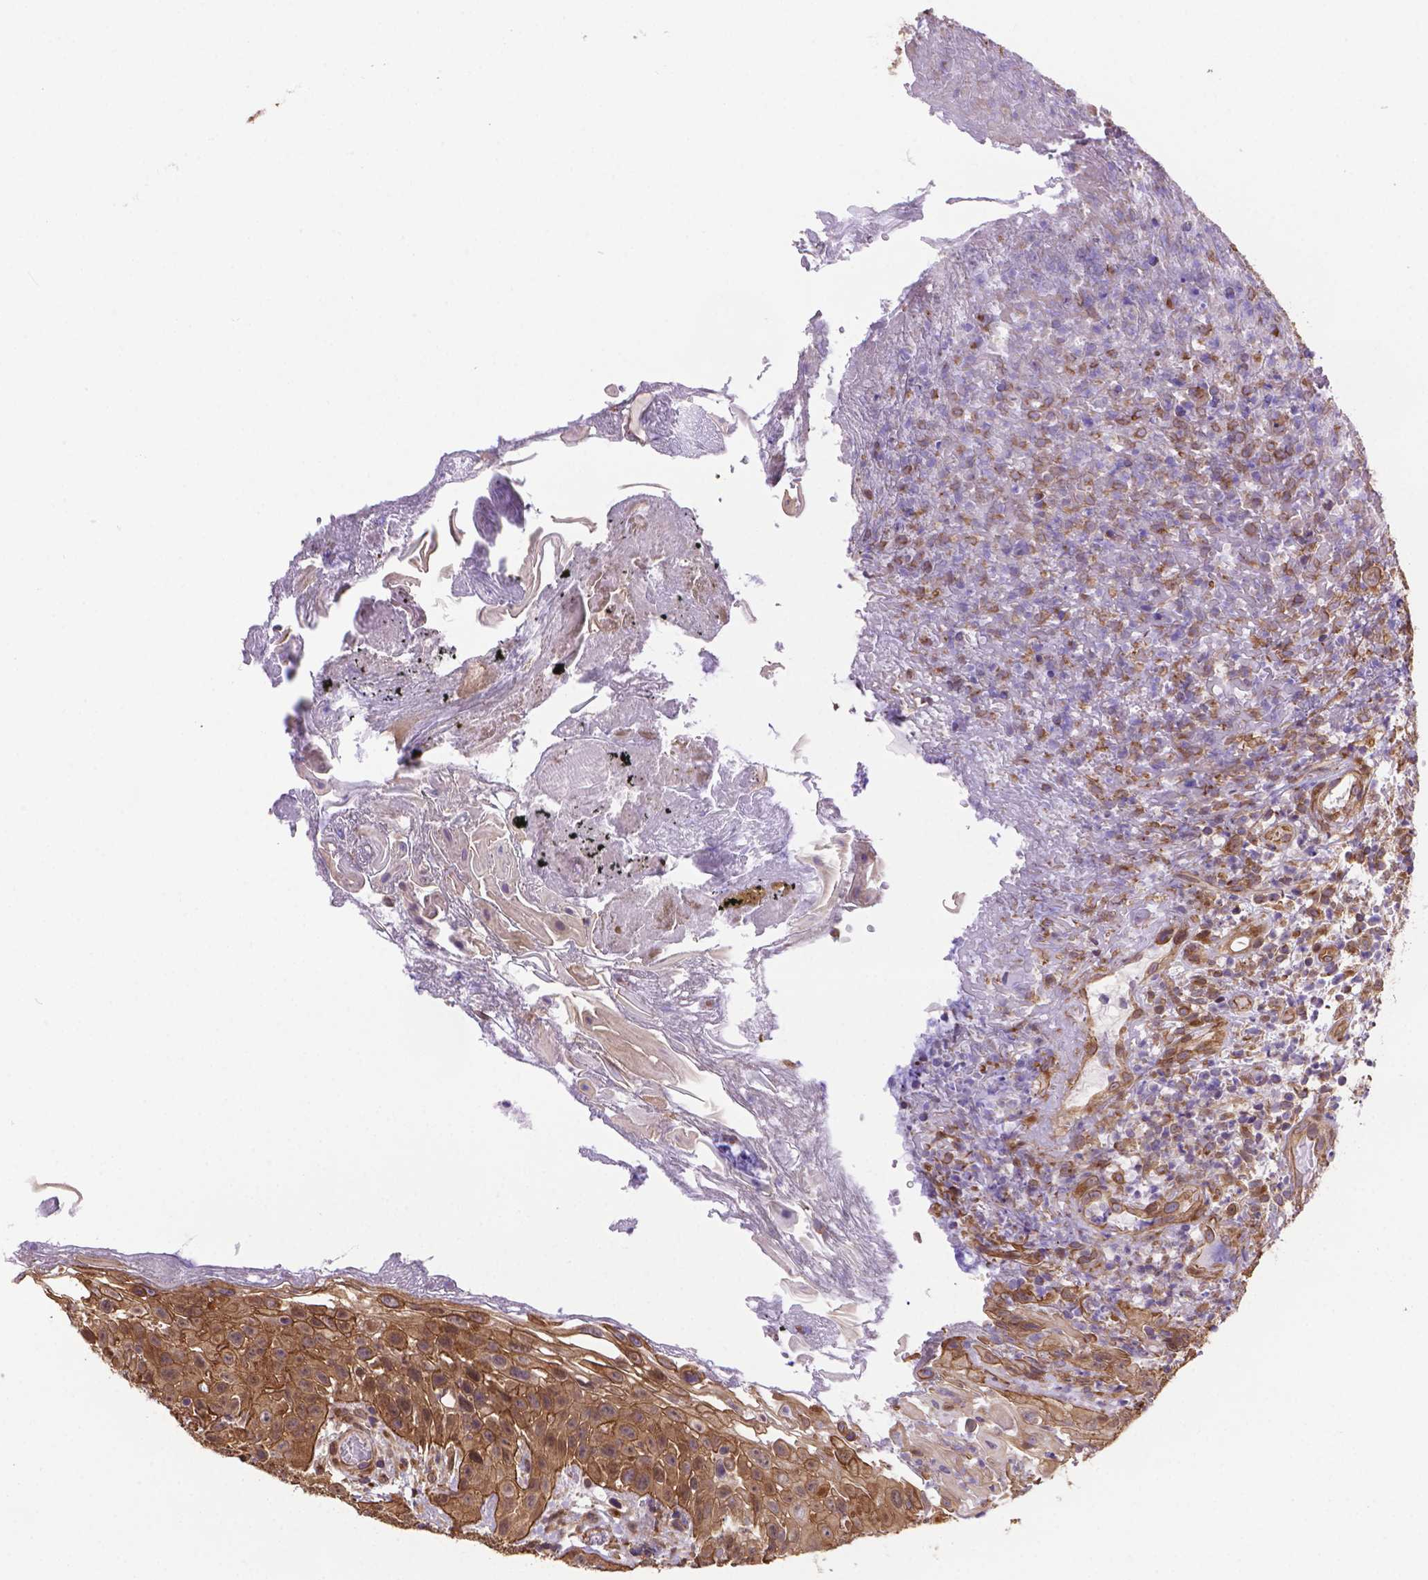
{"staining": {"intensity": "moderate", "quantity": ">75%", "location": "cytoplasmic/membranous"}, "tissue": "head and neck cancer", "cell_type": "Tumor cells", "image_type": "cancer", "snomed": [{"axis": "morphology", "description": "Normal tissue, NOS"}, {"axis": "morphology", "description": "Squamous cell carcinoma, NOS"}, {"axis": "topography", "description": "Oral tissue"}, {"axis": "topography", "description": "Tounge, NOS"}, {"axis": "topography", "description": "Head-Neck"}], "caption": "Head and neck squamous cell carcinoma tissue displays moderate cytoplasmic/membranous staining in approximately >75% of tumor cells, visualized by immunohistochemistry.", "gene": "YAP1", "patient": {"sex": "male", "age": 62}}